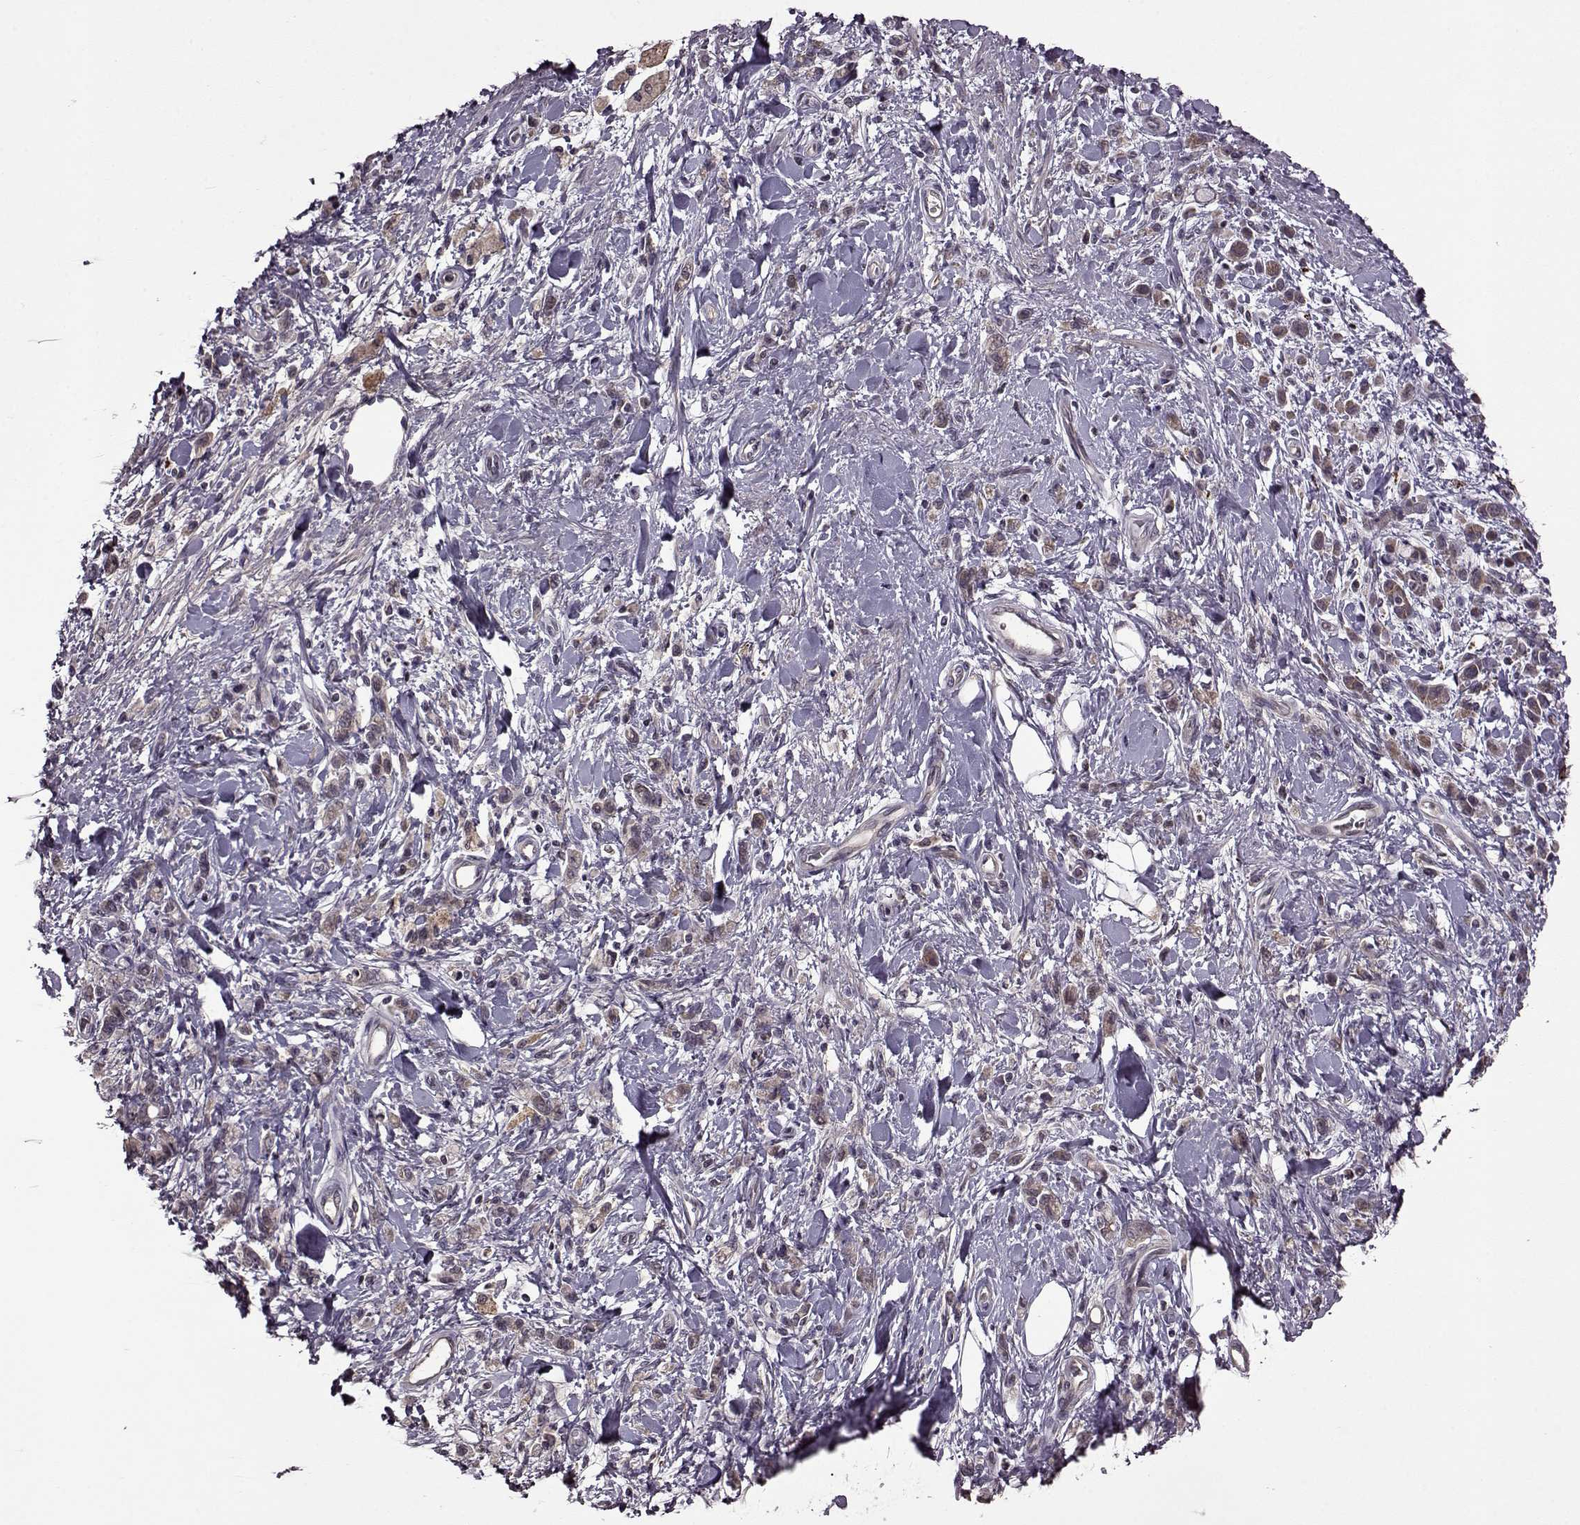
{"staining": {"intensity": "weak", "quantity": ">75%", "location": "cytoplasmic/membranous"}, "tissue": "stomach cancer", "cell_type": "Tumor cells", "image_type": "cancer", "snomed": [{"axis": "morphology", "description": "Adenocarcinoma, NOS"}, {"axis": "topography", "description": "Stomach"}], "caption": "Human stomach adenocarcinoma stained with a protein marker demonstrates weak staining in tumor cells.", "gene": "MAIP1", "patient": {"sex": "male", "age": 77}}